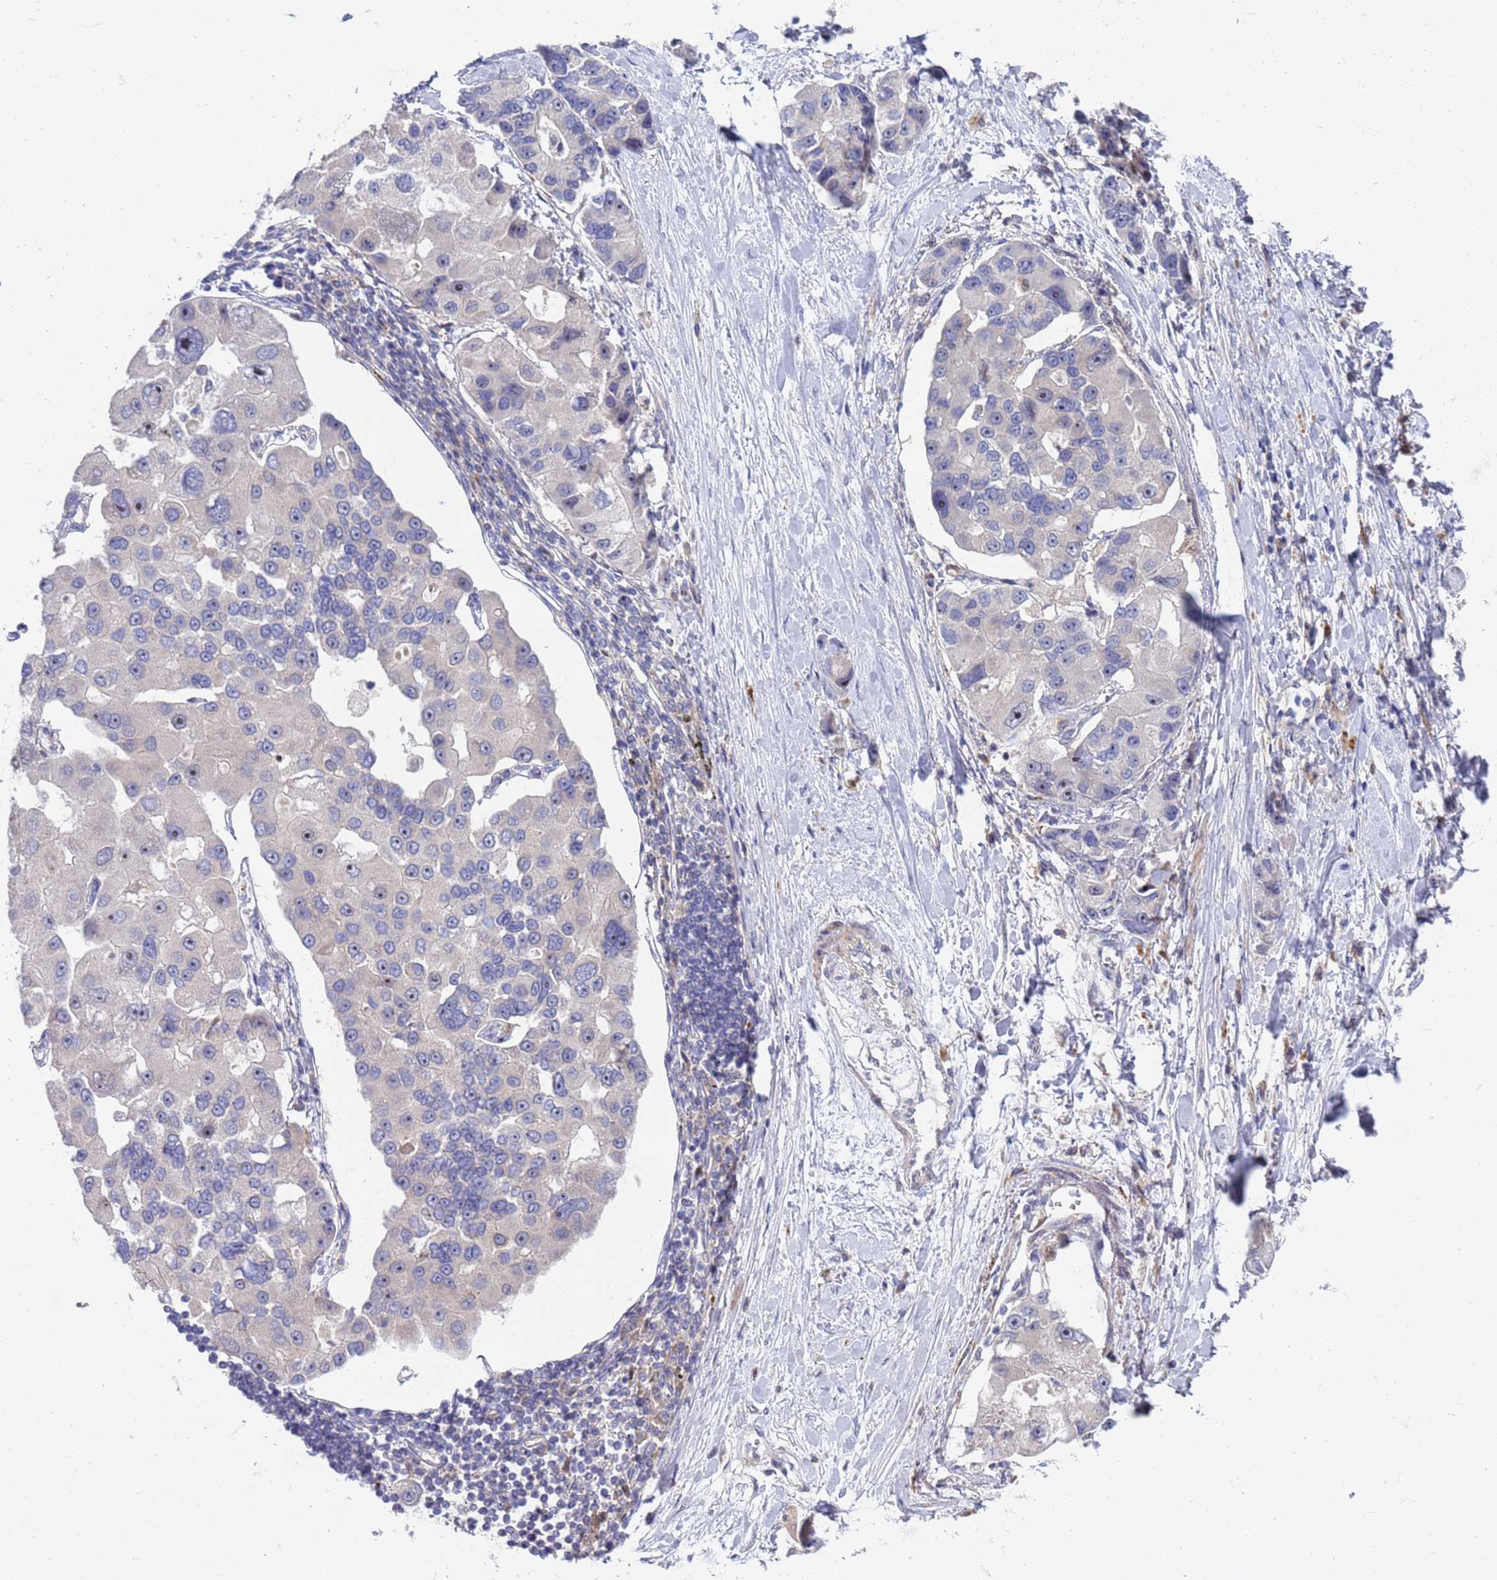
{"staining": {"intensity": "moderate", "quantity": "<25%", "location": "nuclear"}, "tissue": "lung cancer", "cell_type": "Tumor cells", "image_type": "cancer", "snomed": [{"axis": "morphology", "description": "Adenocarcinoma, NOS"}, {"axis": "topography", "description": "Lung"}], "caption": "A histopathology image of lung adenocarcinoma stained for a protein displays moderate nuclear brown staining in tumor cells.", "gene": "ENOSF1", "patient": {"sex": "female", "age": 54}}